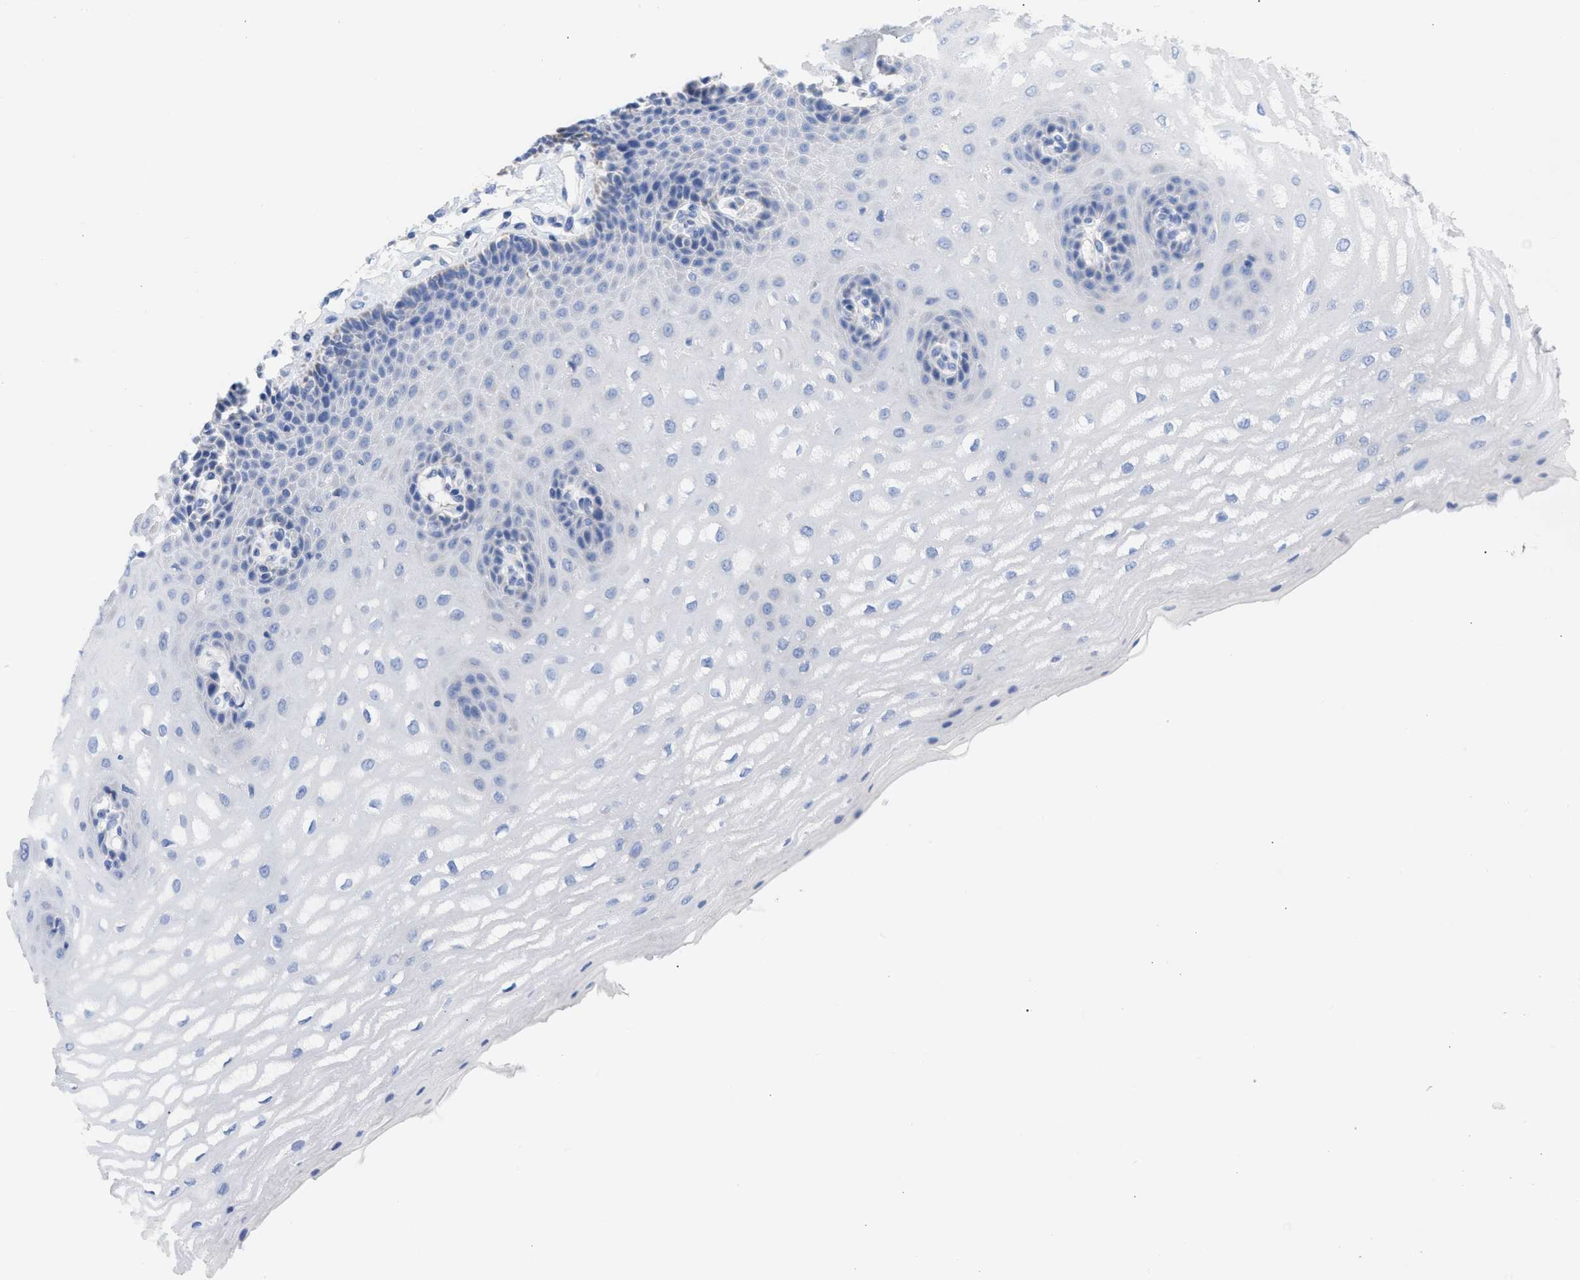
{"staining": {"intensity": "moderate", "quantity": "<25%", "location": "cytoplasmic/membranous"}, "tissue": "esophagus", "cell_type": "Squamous epithelial cells", "image_type": "normal", "snomed": [{"axis": "morphology", "description": "Normal tissue, NOS"}, {"axis": "topography", "description": "Esophagus"}], "caption": "Squamous epithelial cells demonstrate low levels of moderate cytoplasmic/membranous positivity in approximately <25% of cells in unremarkable esophagus. The protein is shown in brown color, while the nuclei are stained blue.", "gene": "ACOT13", "patient": {"sex": "male", "age": 54}}